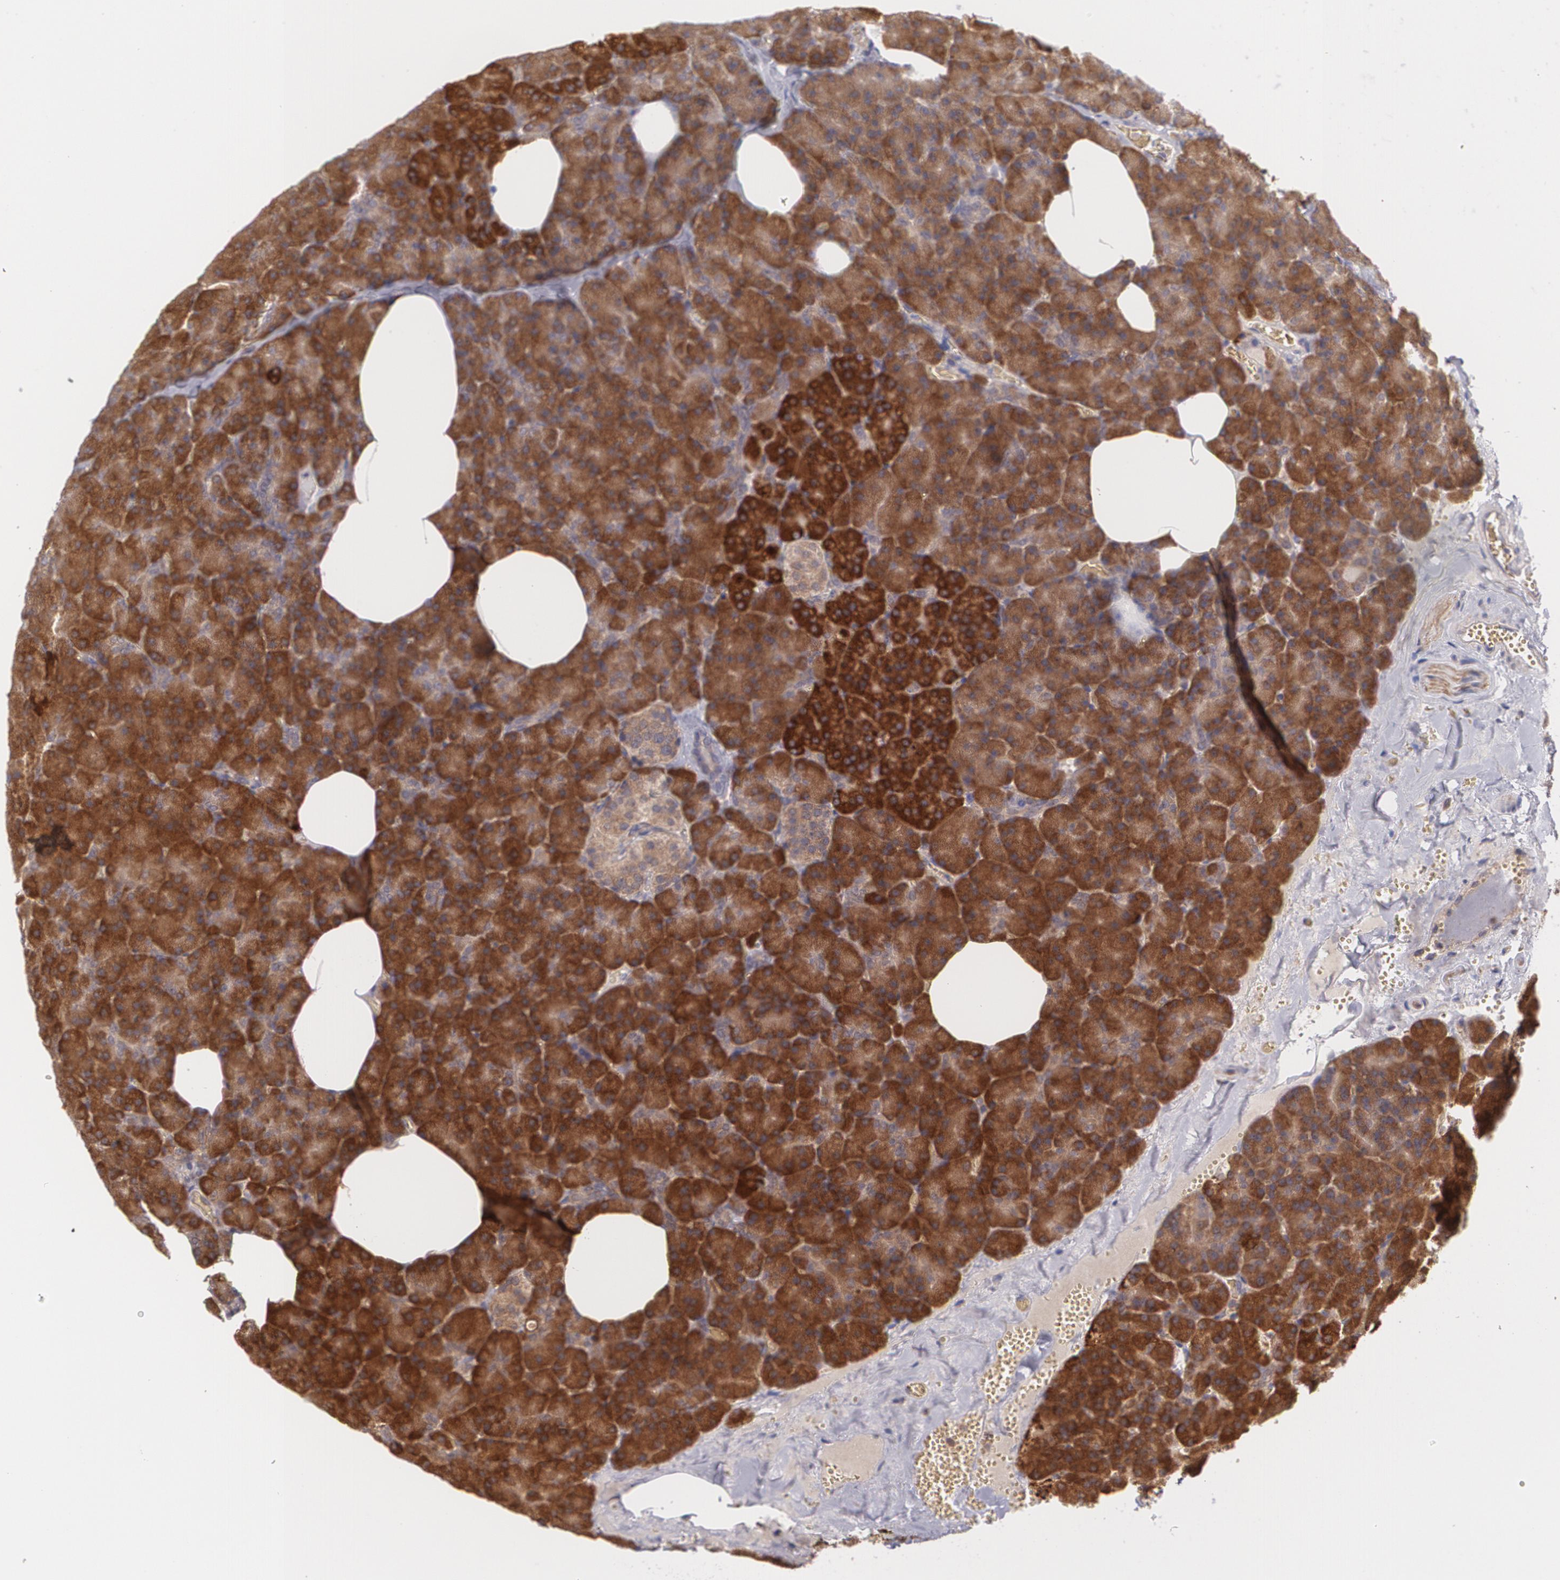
{"staining": {"intensity": "strong", "quantity": "<25%", "location": "cytoplasmic/membranous"}, "tissue": "pancreas", "cell_type": "Exocrine glandular cells", "image_type": "normal", "snomed": [{"axis": "morphology", "description": "Normal tissue, NOS"}, {"axis": "topography", "description": "Pancreas"}], "caption": "Brown immunohistochemical staining in normal human pancreas reveals strong cytoplasmic/membranous staining in approximately <25% of exocrine glandular cells. (DAB (3,3'-diaminobenzidine) = brown stain, brightfield microscopy at high magnification).", "gene": "CCL17", "patient": {"sex": "female", "age": 35}}